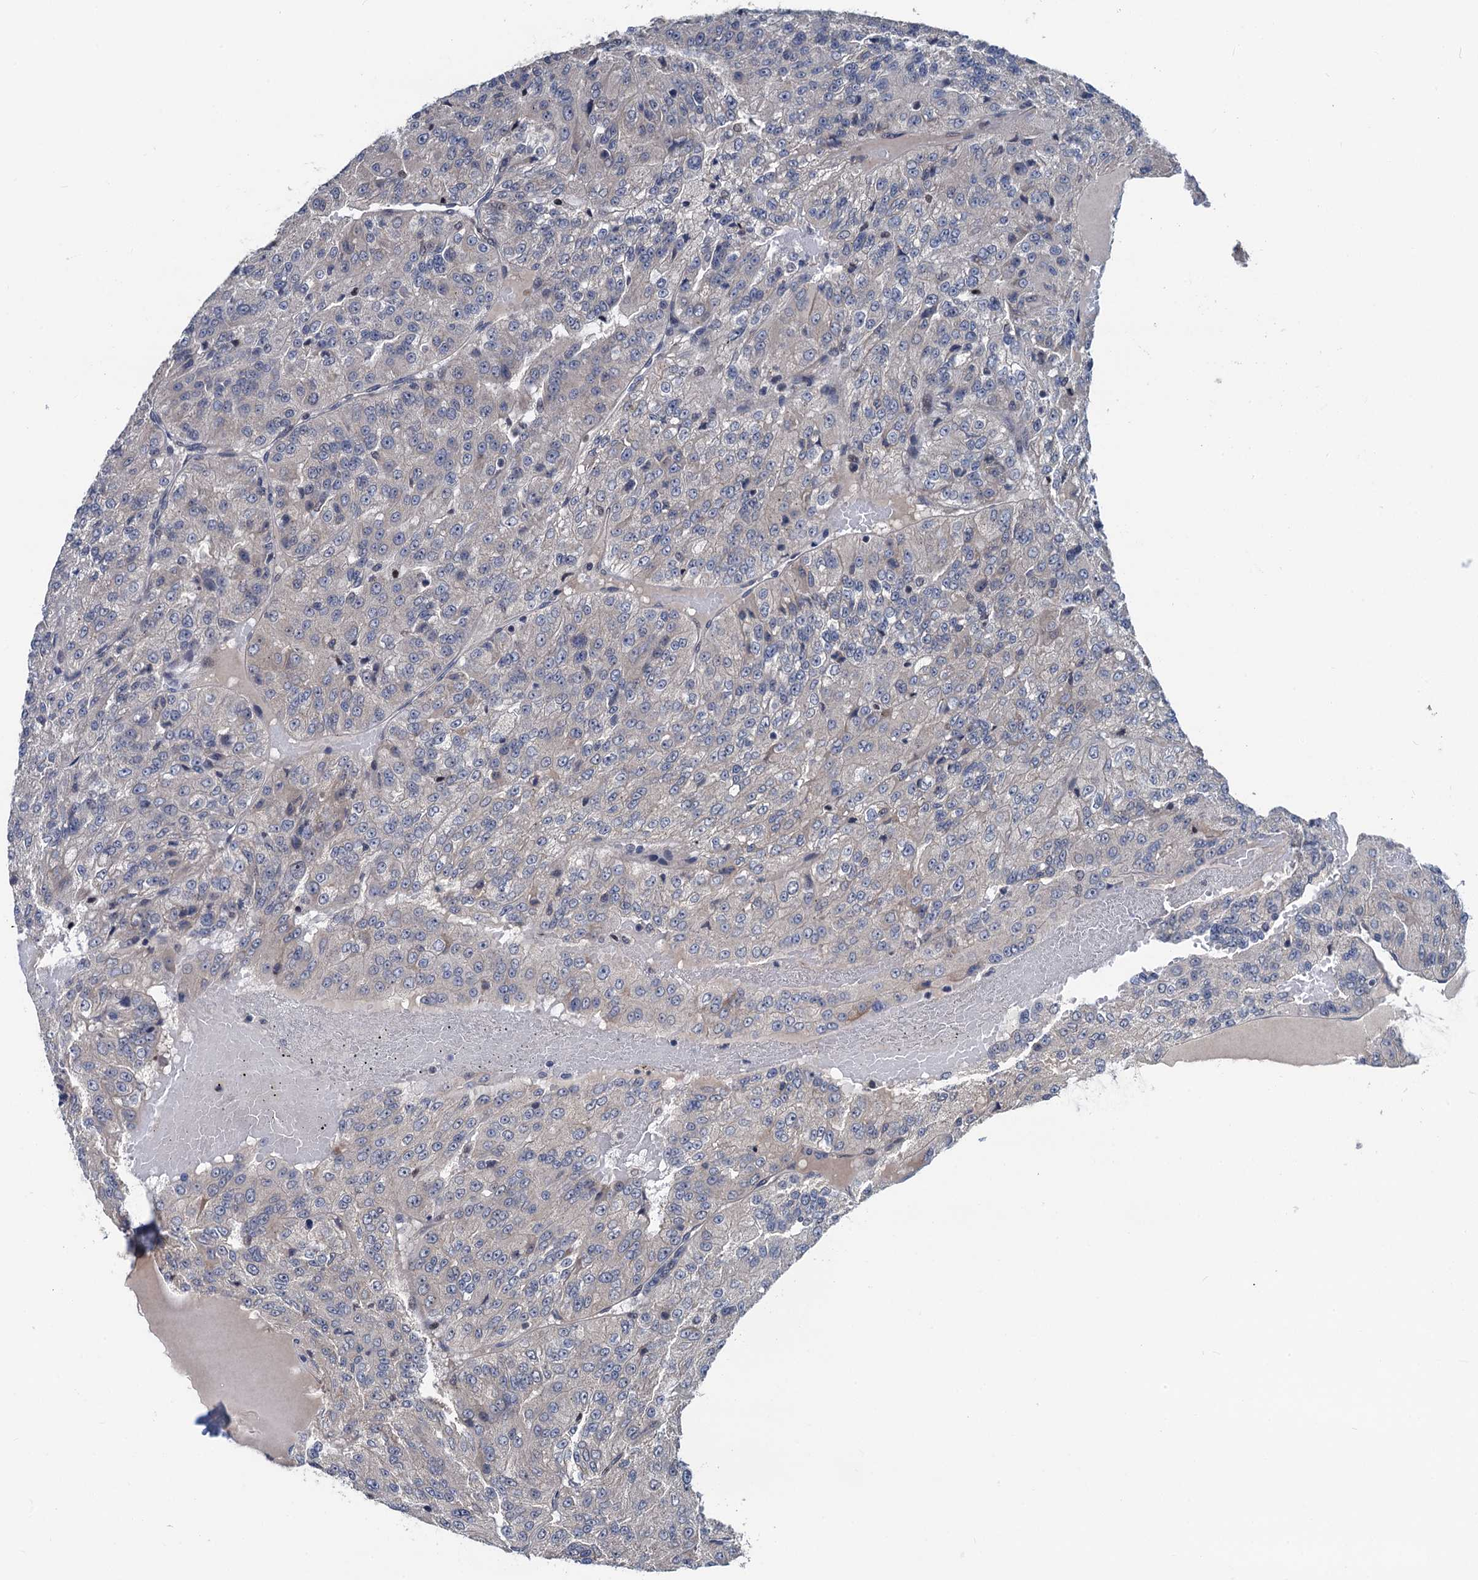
{"staining": {"intensity": "negative", "quantity": "none", "location": "none"}, "tissue": "renal cancer", "cell_type": "Tumor cells", "image_type": "cancer", "snomed": [{"axis": "morphology", "description": "Adenocarcinoma, NOS"}, {"axis": "topography", "description": "Kidney"}], "caption": "Tumor cells show no significant staining in renal cancer.", "gene": "RASSF4", "patient": {"sex": "female", "age": 63}}